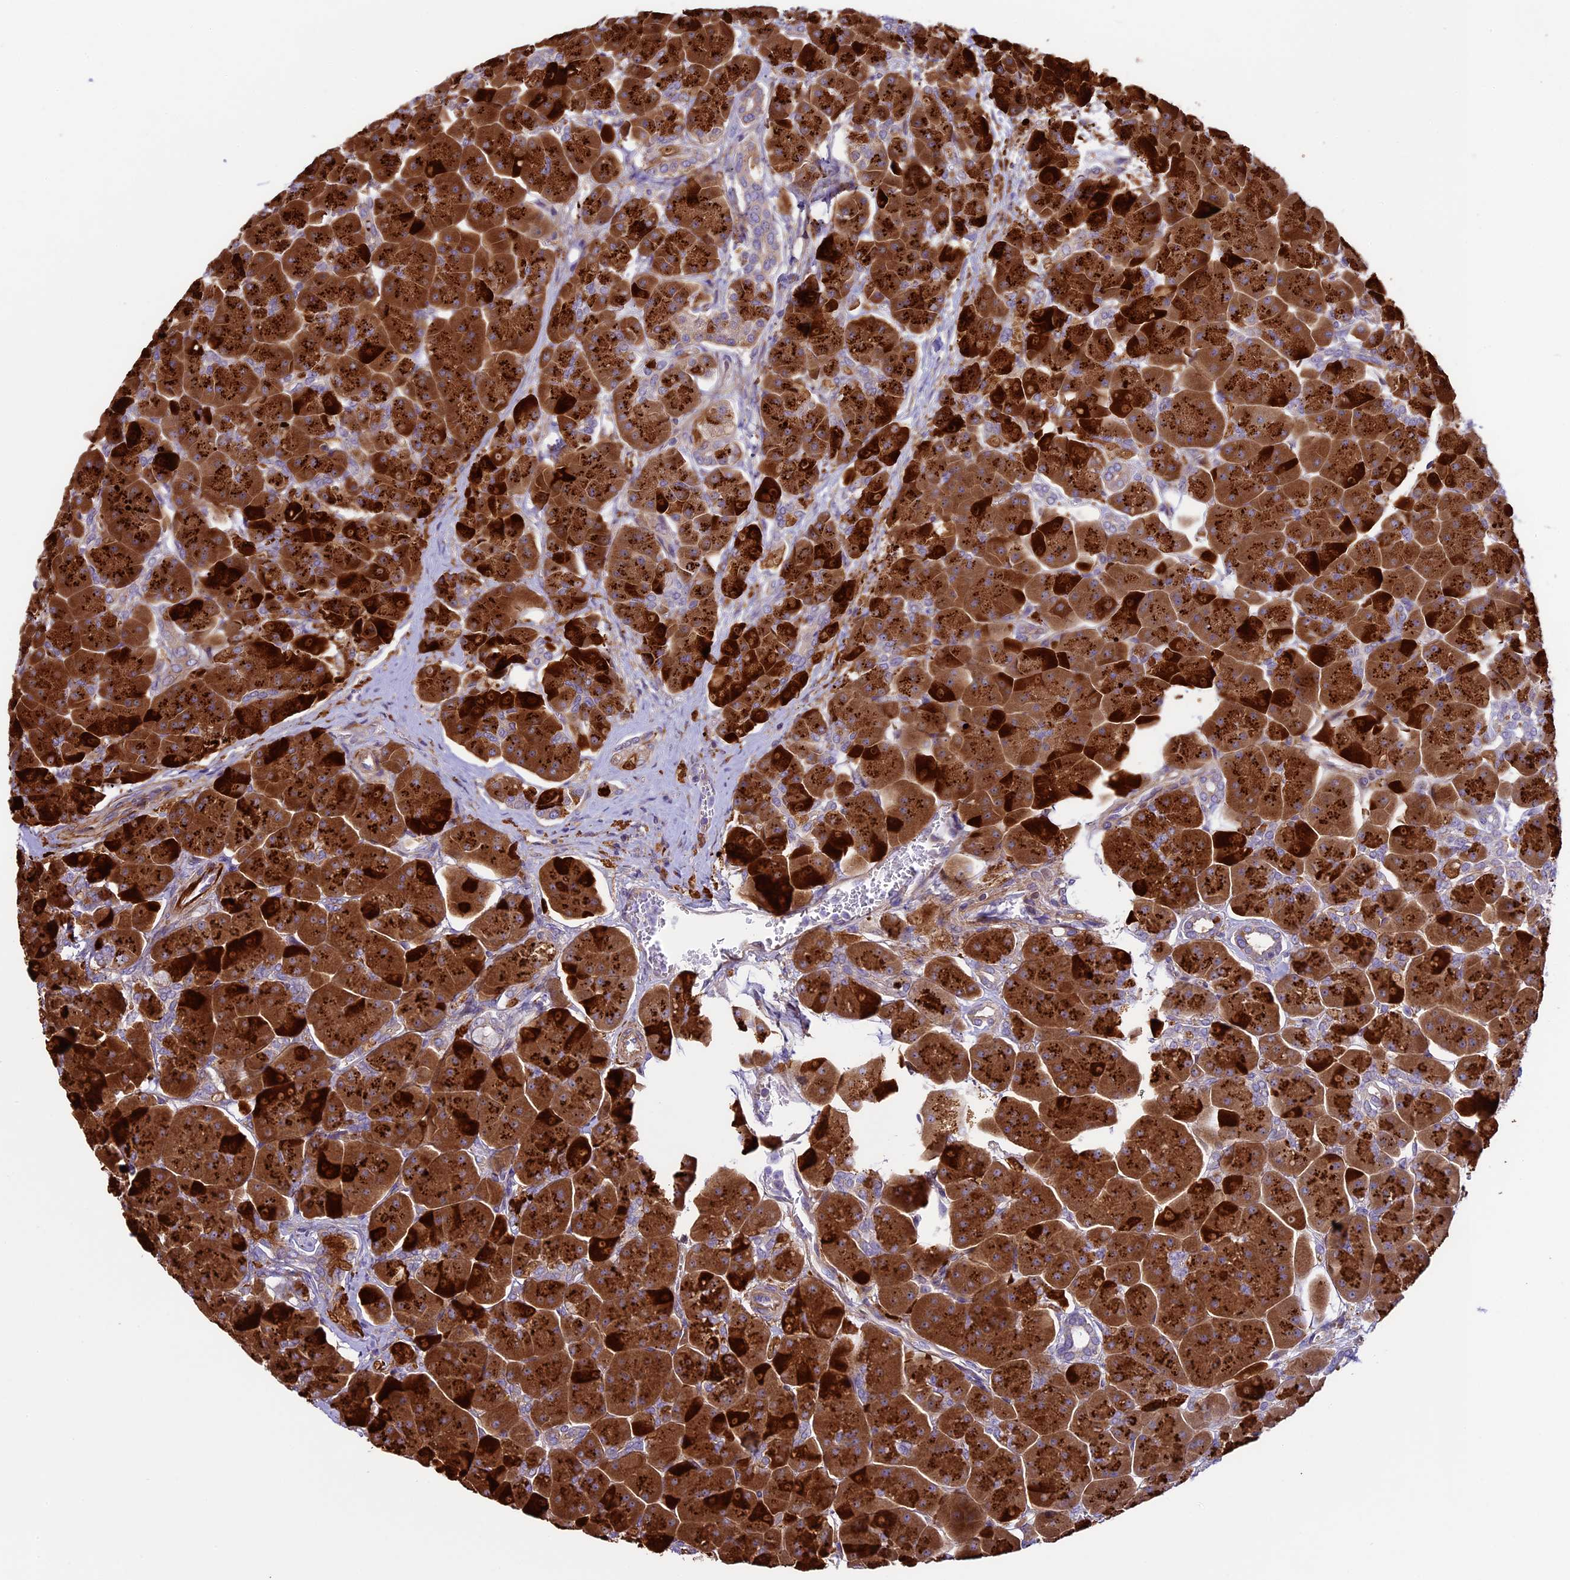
{"staining": {"intensity": "strong", "quantity": ">75%", "location": "cytoplasmic/membranous"}, "tissue": "pancreas", "cell_type": "Exocrine glandular cells", "image_type": "normal", "snomed": [{"axis": "morphology", "description": "Normal tissue, NOS"}, {"axis": "topography", "description": "Pancreas"}], "caption": "Approximately >75% of exocrine glandular cells in benign pancreas exhibit strong cytoplasmic/membranous protein staining as visualized by brown immunohistochemical staining.", "gene": "SPIRE1", "patient": {"sex": "male", "age": 66}}